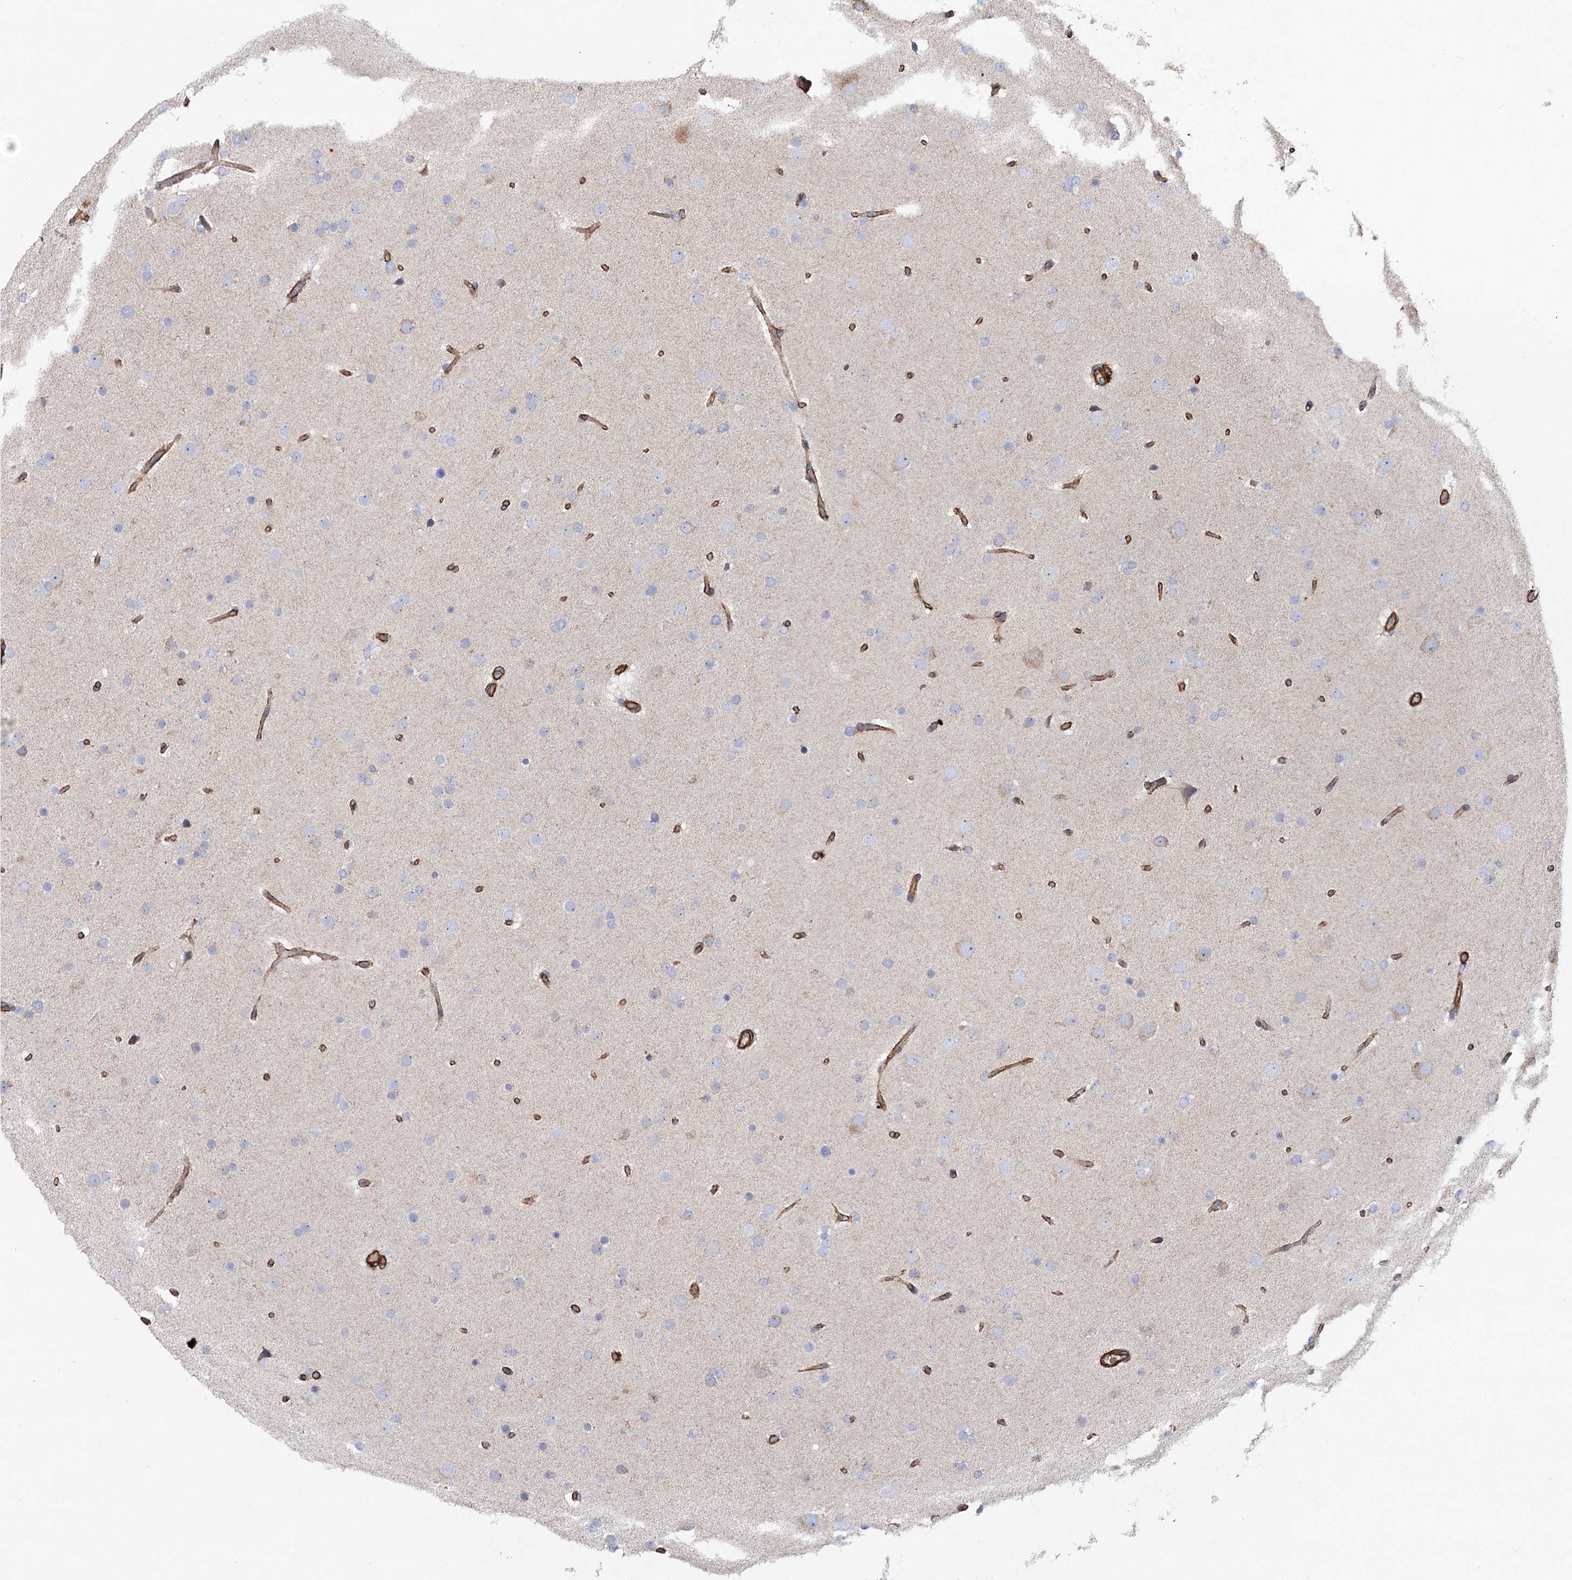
{"staining": {"intensity": "negative", "quantity": "none", "location": "none"}, "tissue": "glioma", "cell_type": "Tumor cells", "image_type": "cancer", "snomed": [{"axis": "morphology", "description": "Glioma, malignant, High grade"}, {"axis": "topography", "description": "Cerebral cortex"}], "caption": "Glioma stained for a protein using immunohistochemistry (IHC) shows no expression tumor cells.", "gene": "TMEM164", "patient": {"sex": "female", "age": 36}}